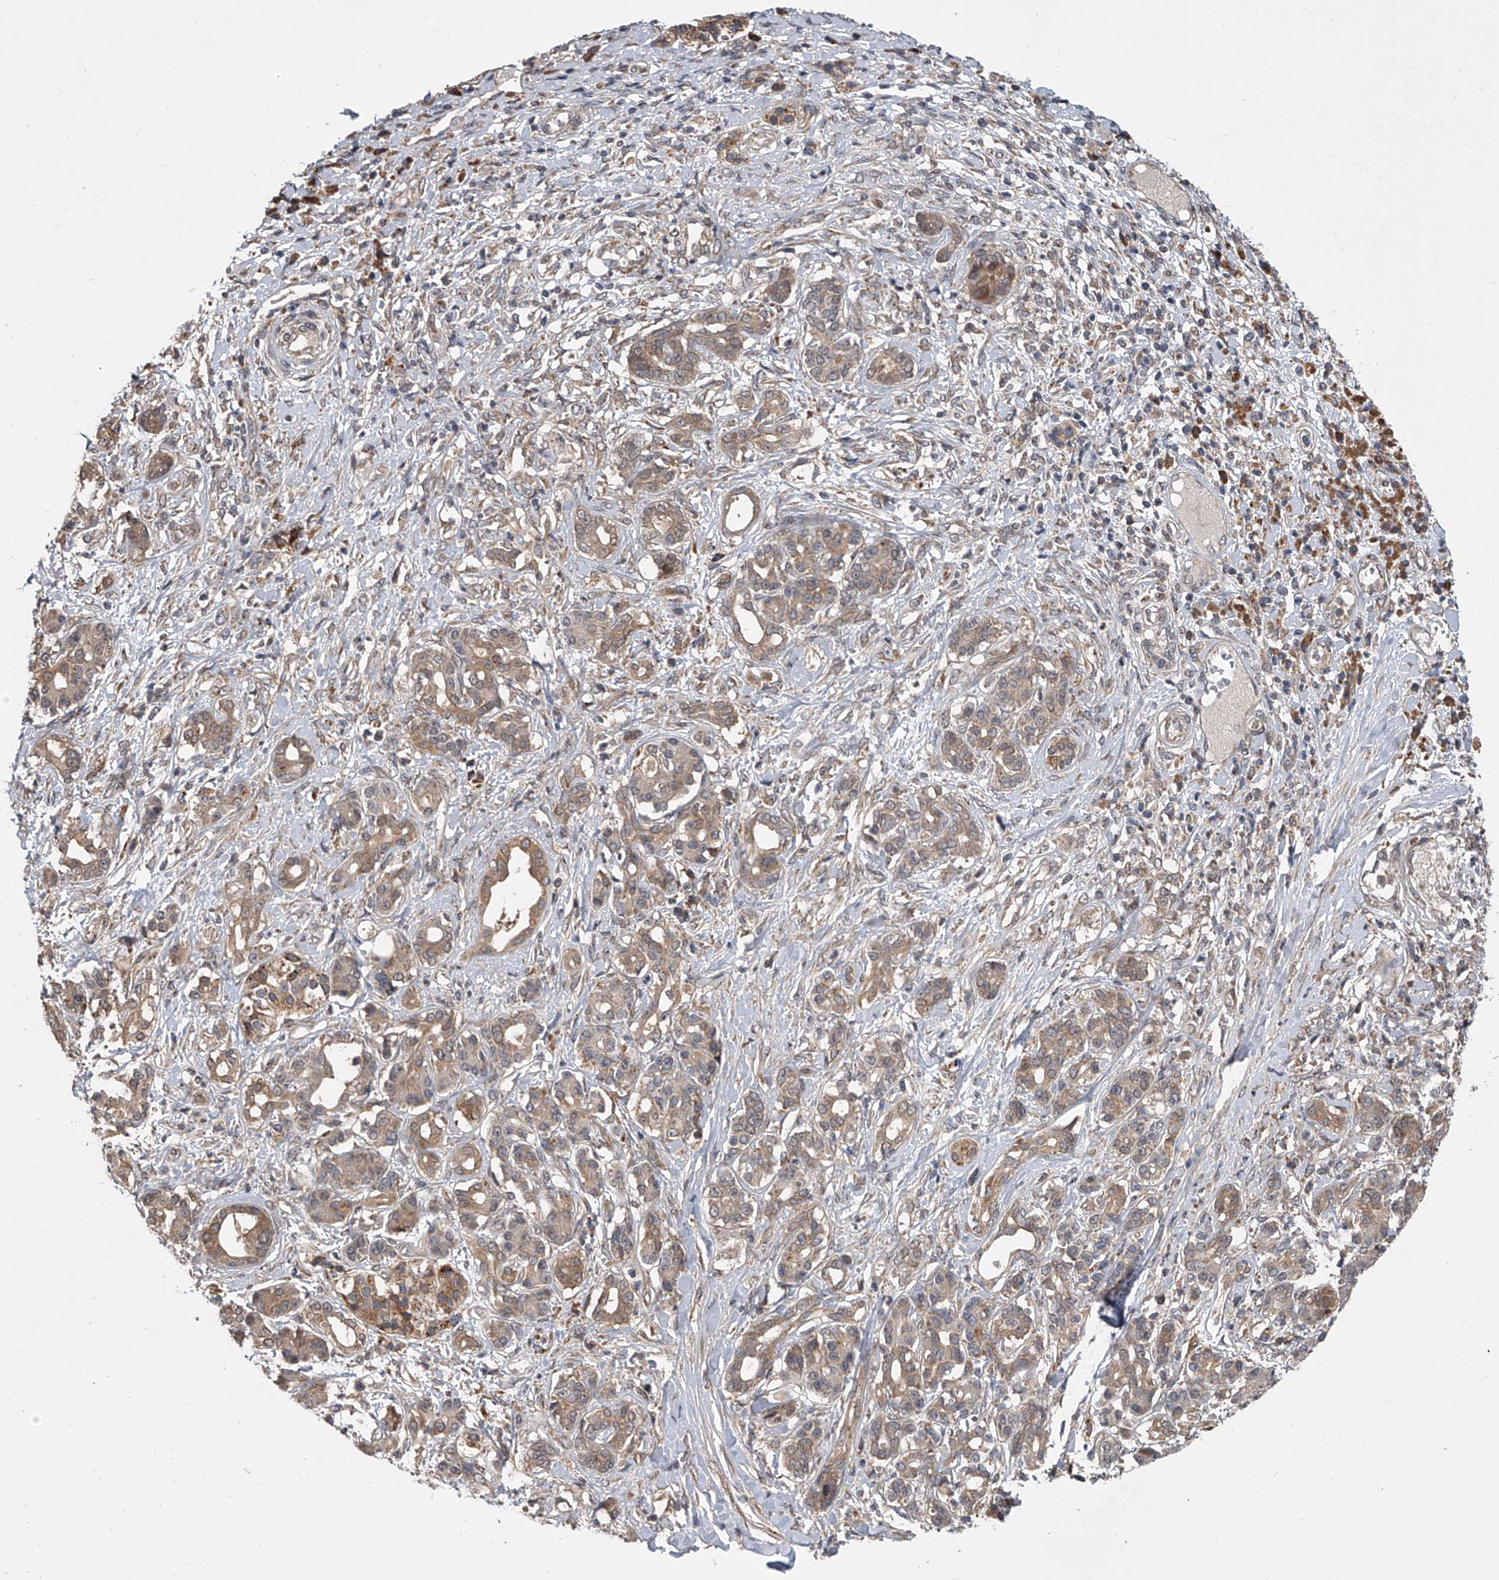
{"staining": {"intensity": "weak", "quantity": ">75%", "location": "cytoplasmic/membranous"}, "tissue": "pancreatic cancer", "cell_type": "Tumor cells", "image_type": "cancer", "snomed": [{"axis": "morphology", "description": "Adenocarcinoma, NOS"}, {"axis": "topography", "description": "Pancreas"}], "caption": "This is a micrograph of immunohistochemistry staining of pancreatic adenocarcinoma, which shows weak staining in the cytoplasmic/membranous of tumor cells.", "gene": "GEMIN8", "patient": {"sex": "female", "age": 56}}